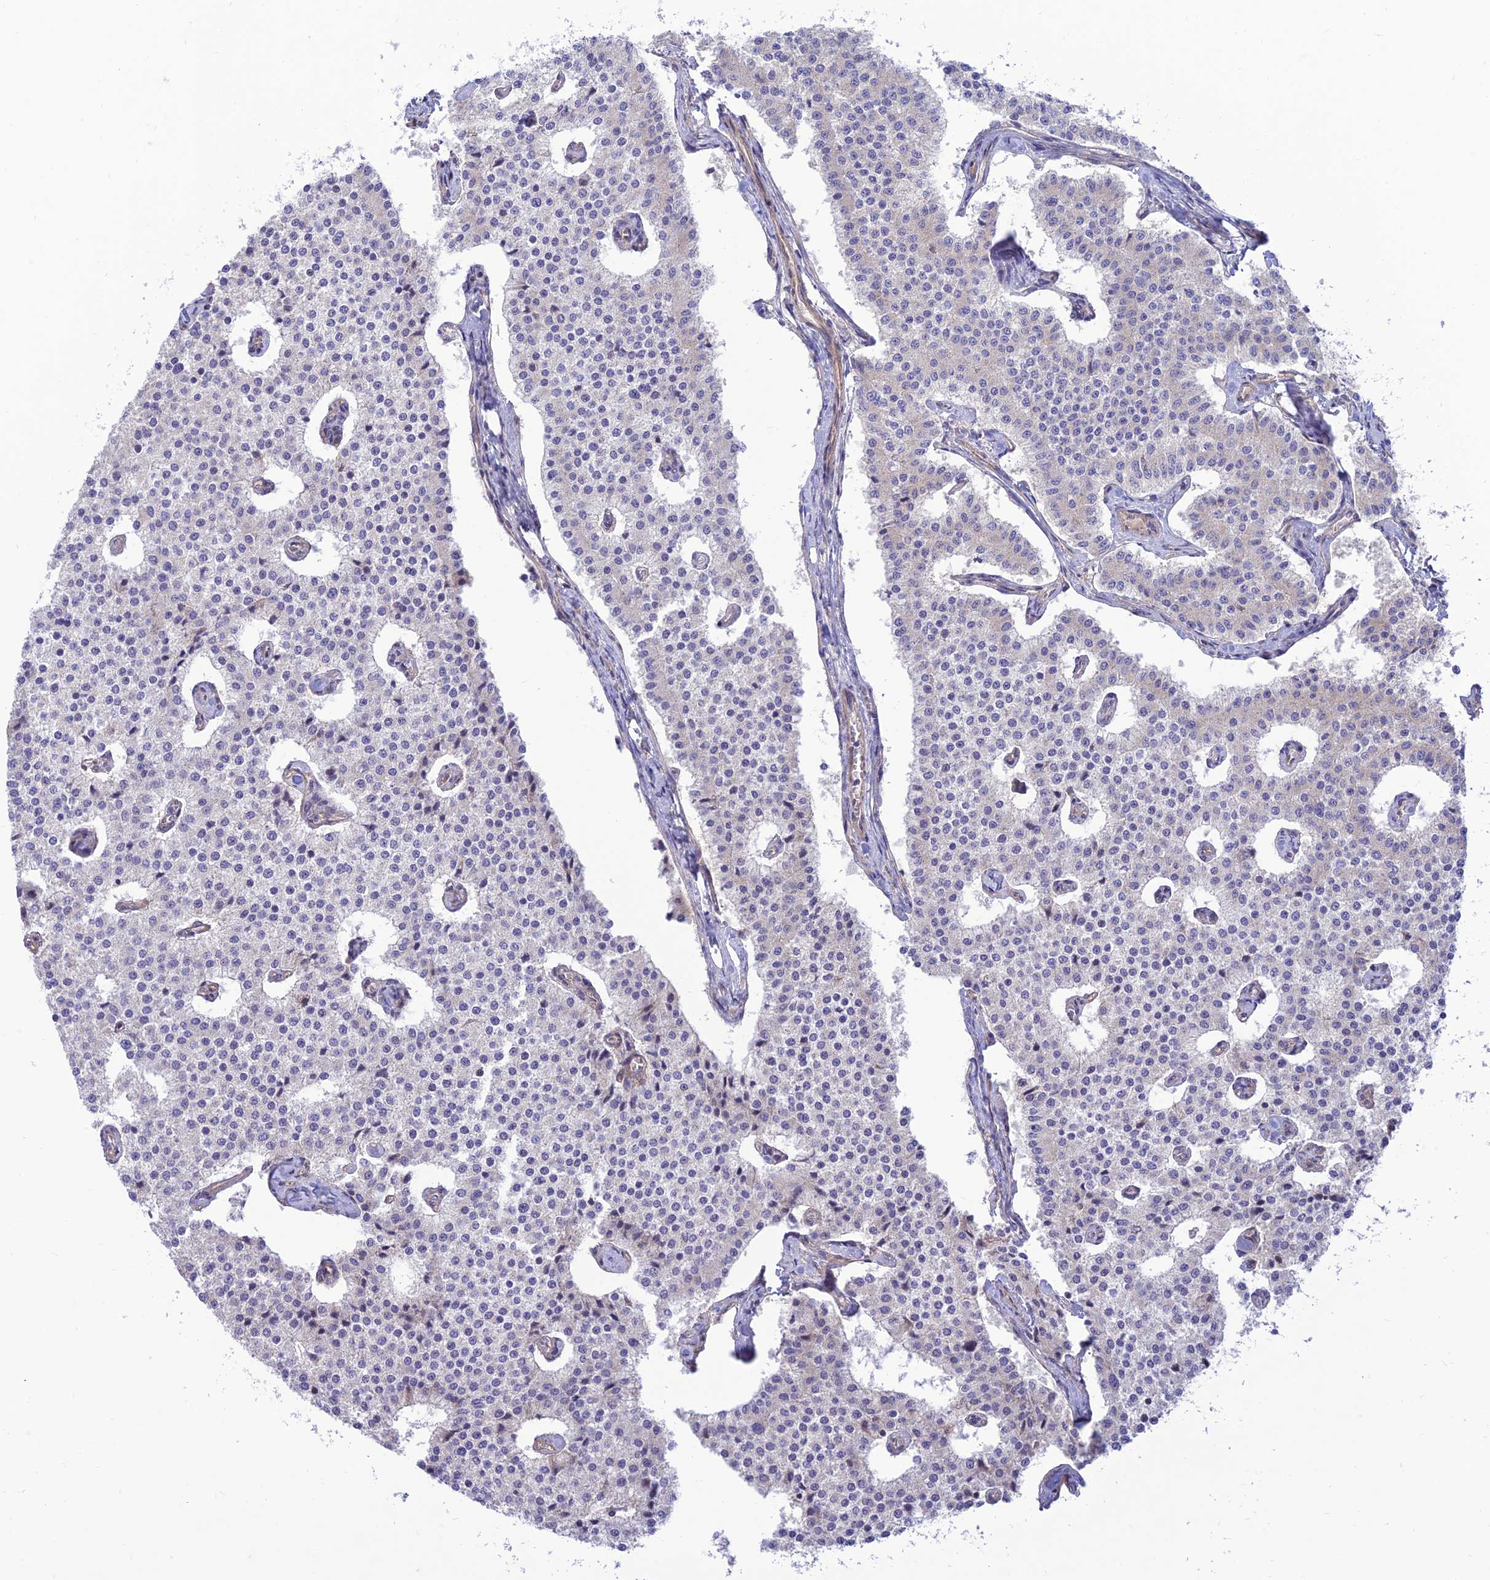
{"staining": {"intensity": "negative", "quantity": "none", "location": "none"}, "tissue": "carcinoid", "cell_type": "Tumor cells", "image_type": "cancer", "snomed": [{"axis": "morphology", "description": "Carcinoid, malignant, NOS"}, {"axis": "topography", "description": "Colon"}], "caption": "Immunohistochemical staining of human carcinoid reveals no significant positivity in tumor cells. The staining was performed using DAB (3,3'-diaminobenzidine) to visualize the protein expression in brown, while the nuclei were stained in blue with hematoxylin (Magnification: 20x).", "gene": "KCNAB1", "patient": {"sex": "female", "age": 52}}